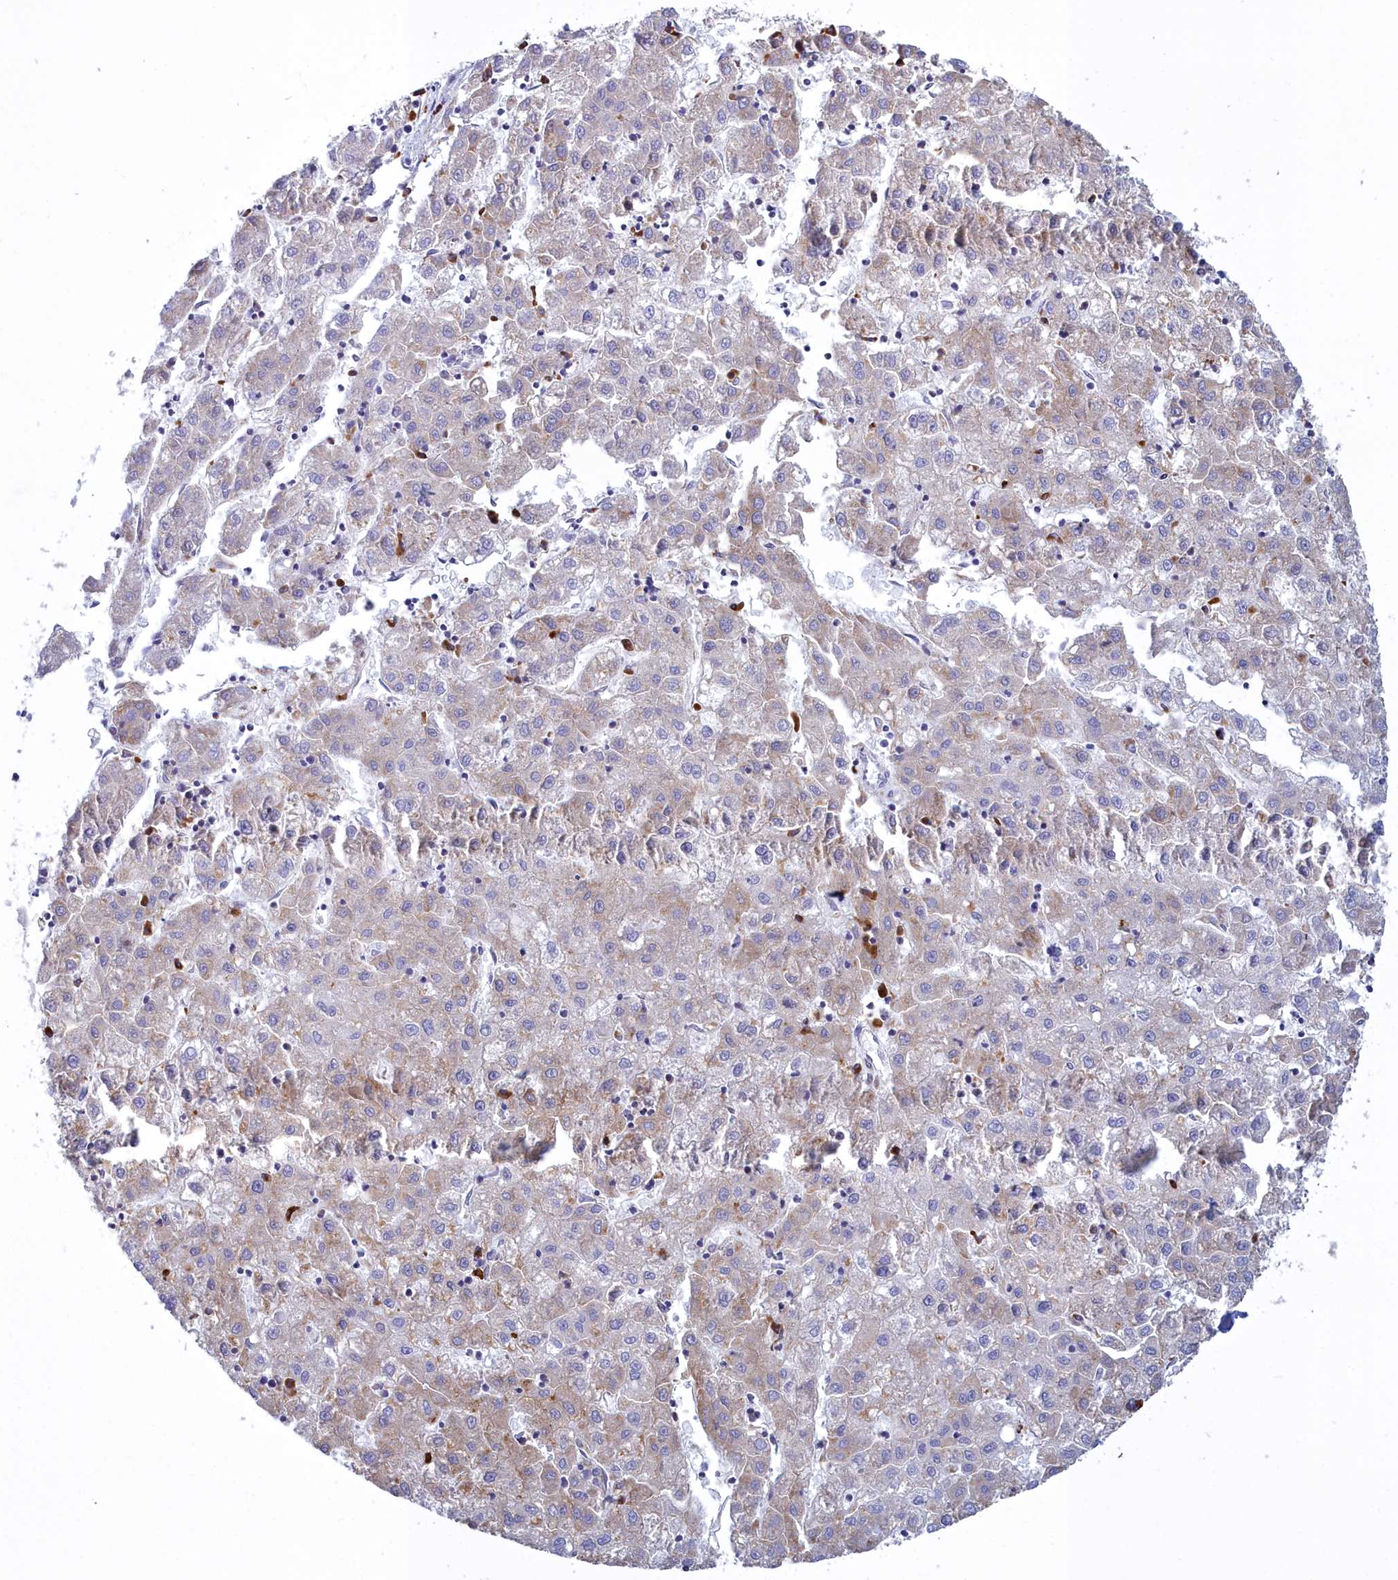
{"staining": {"intensity": "weak", "quantity": "25%-75%", "location": "cytoplasmic/membranous"}, "tissue": "liver cancer", "cell_type": "Tumor cells", "image_type": "cancer", "snomed": [{"axis": "morphology", "description": "Carcinoma, Hepatocellular, NOS"}, {"axis": "topography", "description": "Liver"}], "caption": "Immunohistochemical staining of human hepatocellular carcinoma (liver) exhibits low levels of weak cytoplasmic/membranous protein staining in approximately 25%-75% of tumor cells.", "gene": "HM13", "patient": {"sex": "male", "age": 72}}